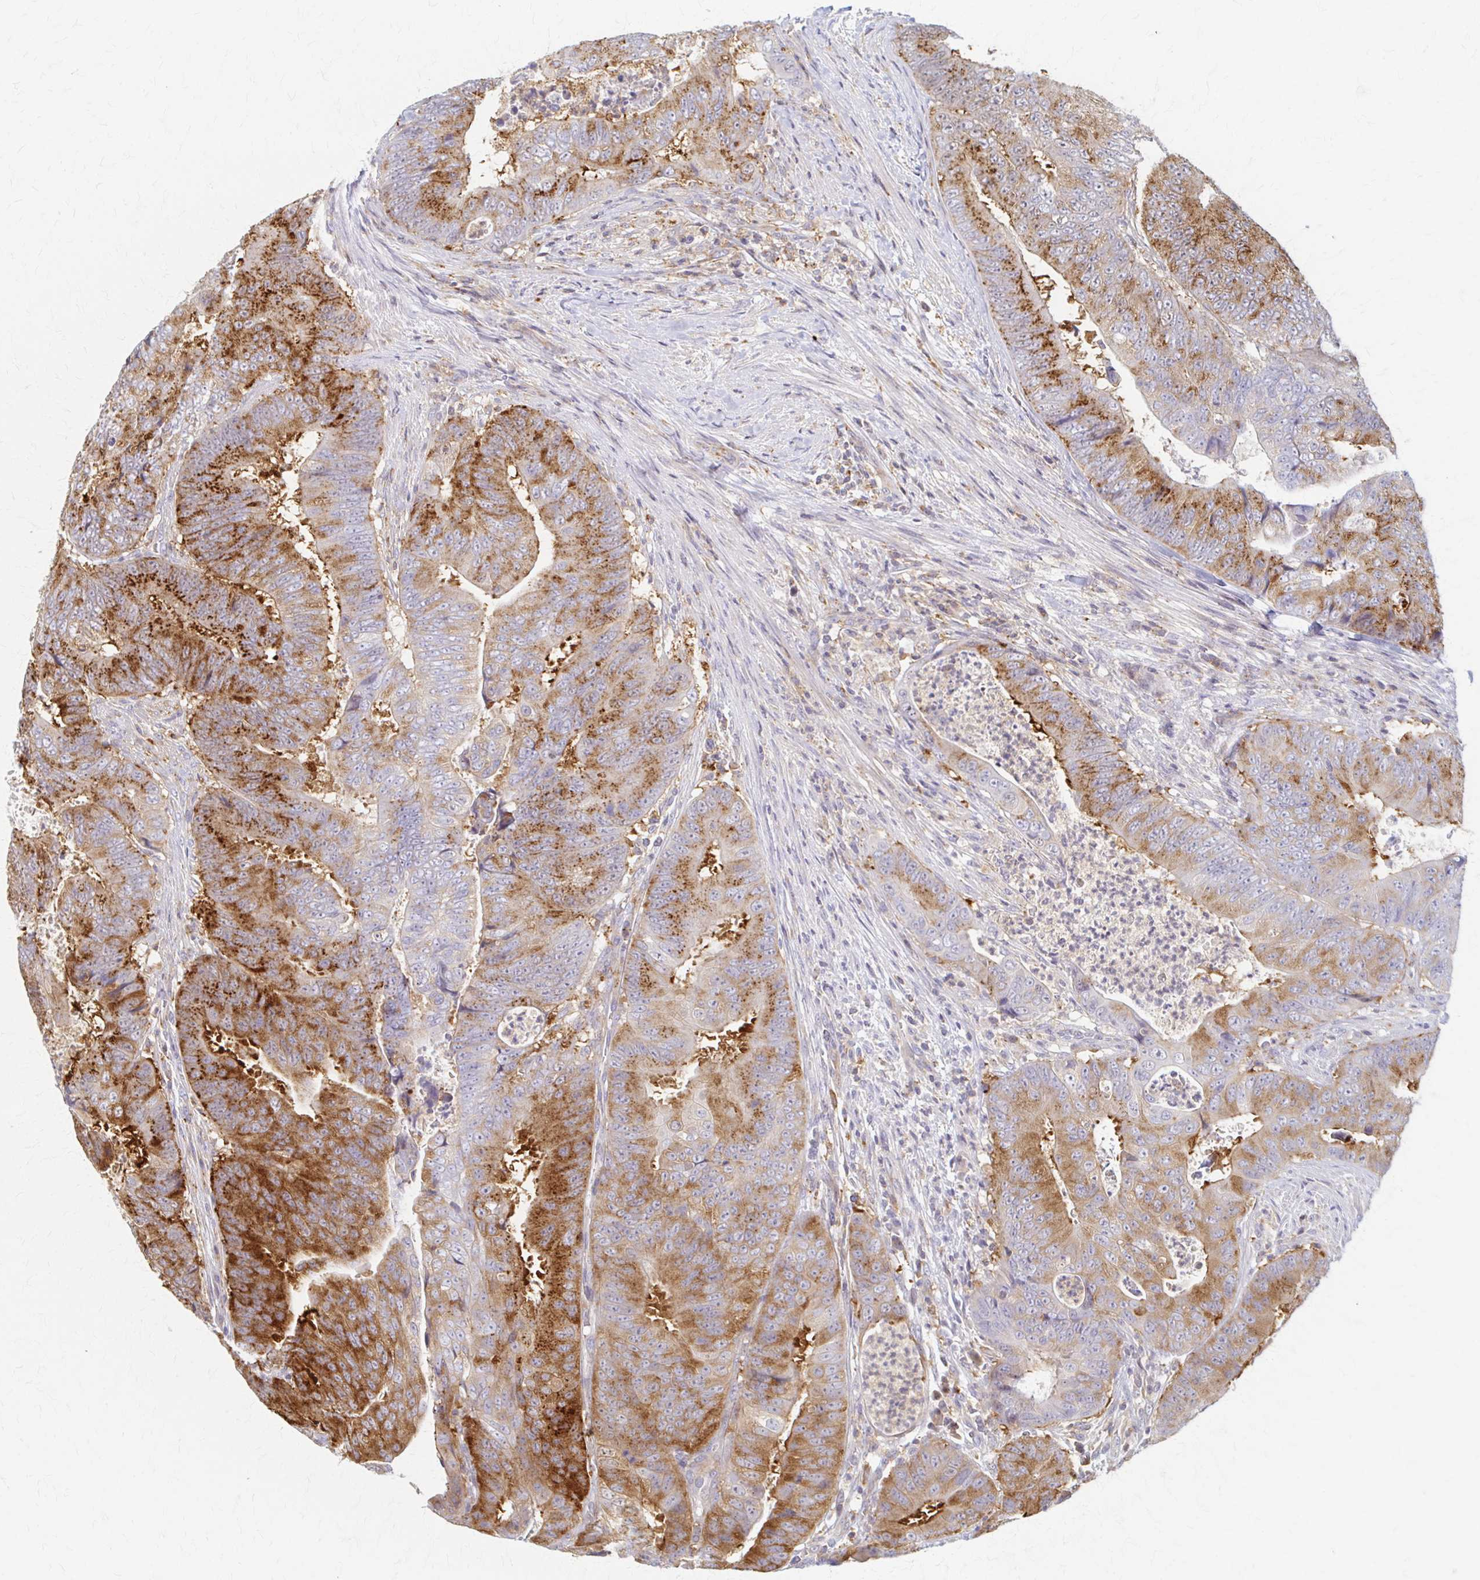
{"staining": {"intensity": "moderate", "quantity": ">75%", "location": "cytoplasmic/membranous"}, "tissue": "colorectal cancer", "cell_type": "Tumor cells", "image_type": "cancer", "snomed": [{"axis": "morphology", "description": "Adenocarcinoma, NOS"}, {"axis": "topography", "description": "Colon"}], "caption": "Immunohistochemical staining of human colorectal cancer (adenocarcinoma) shows medium levels of moderate cytoplasmic/membranous expression in approximately >75% of tumor cells. Immunohistochemistry stains the protein of interest in brown and the nuclei are stained blue.", "gene": "ARHGAP35", "patient": {"sex": "female", "age": 48}}